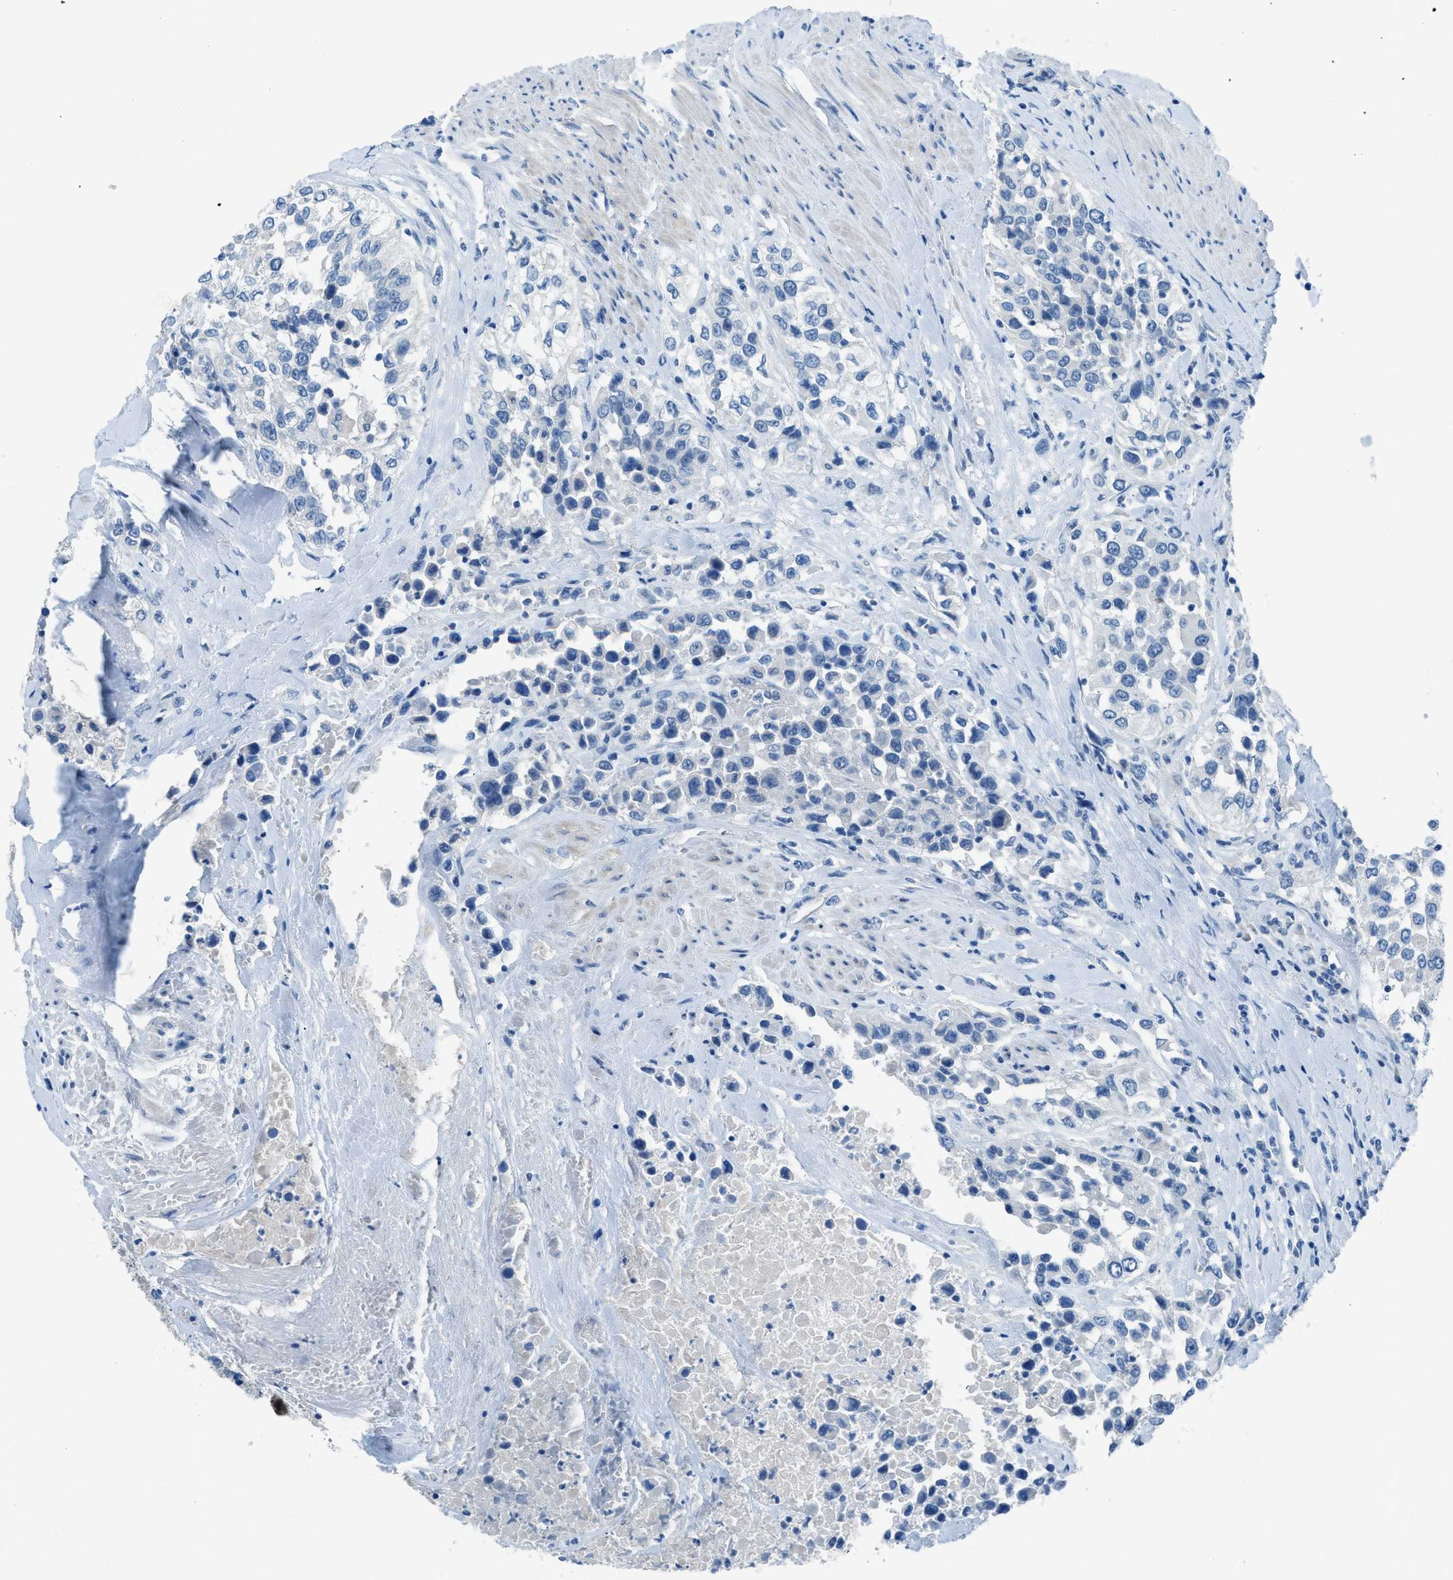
{"staining": {"intensity": "negative", "quantity": "none", "location": "none"}, "tissue": "urothelial cancer", "cell_type": "Tumor cells", "image_type": "cancer", "snomed": [{"axis": "morphology", "description": "Urothelial carcinoma, High grade"}, {"axis": "topography", "description": "Urinary bladder"}], "caption": "There is no significant positivity in tumor cells of urothelial cancer.", "gene": "ACAN", "patient": {"sex": "female", "age": 80}}